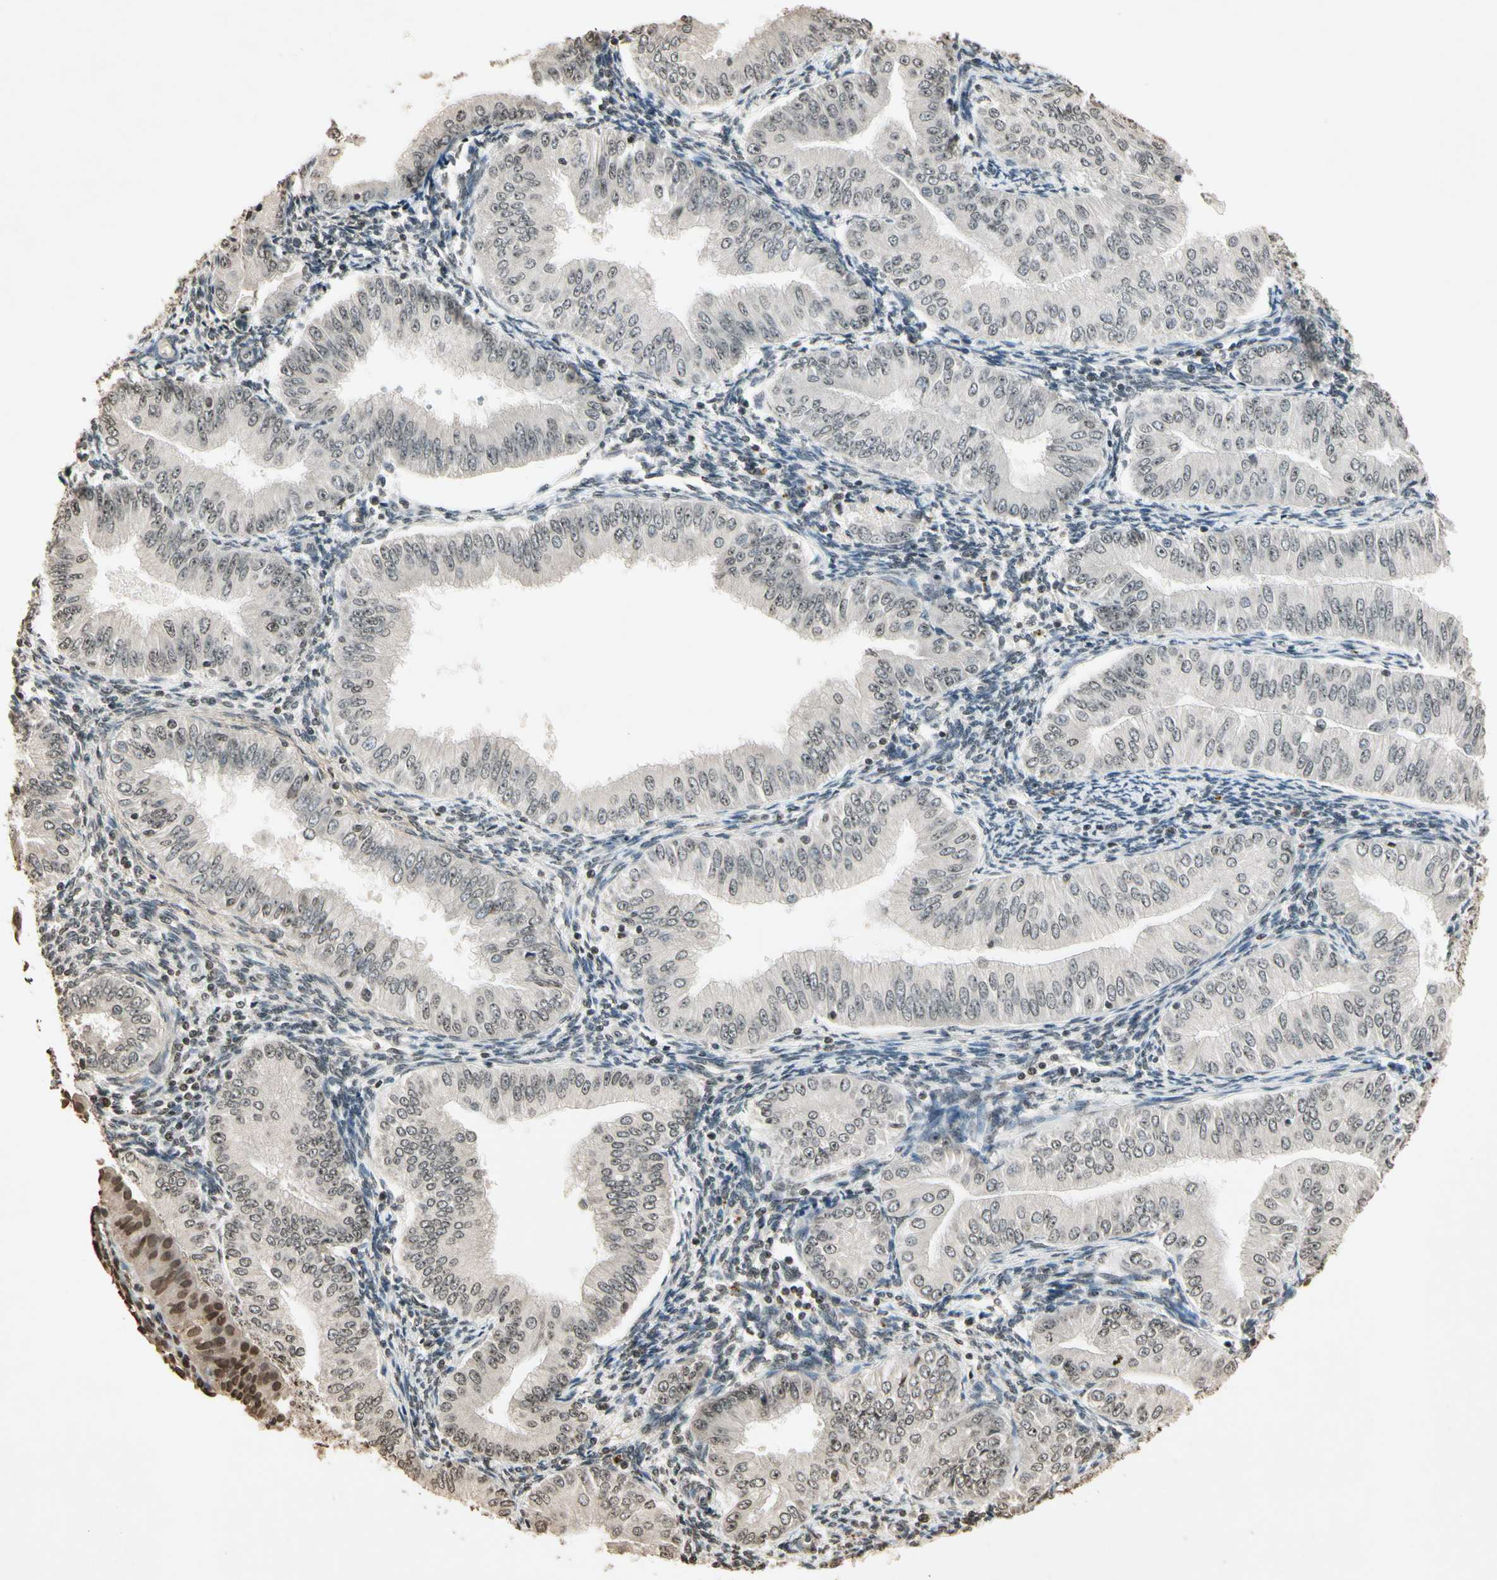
{"staining": {"intensity": "weak", "quantity": "25%-75%", "location": "cytoplasmic/membranous,nuclear"}, "tissue": "endometrial cancer", "cell_type": "Tumor cells", "image_type": "cancer", "snomed": [{"axis": "morphology", "description": "Normal tissue, NOS"}, {"axis": "morphology", "description": "Adenocarcinoma, NOS"}, {"axis": "topography", "description": "Endometrium"}], "caption": "This image demonstrates endometrial cancer stained with immunohistochemistry to label a protein in brown. The cytoplasmic/membranous and nuclear of tumor cells show weak positivity for the protein. Nuclei are counter-stained blue.", "gene": "TOP1", "patient": {"sex": "female", "age": 53}}